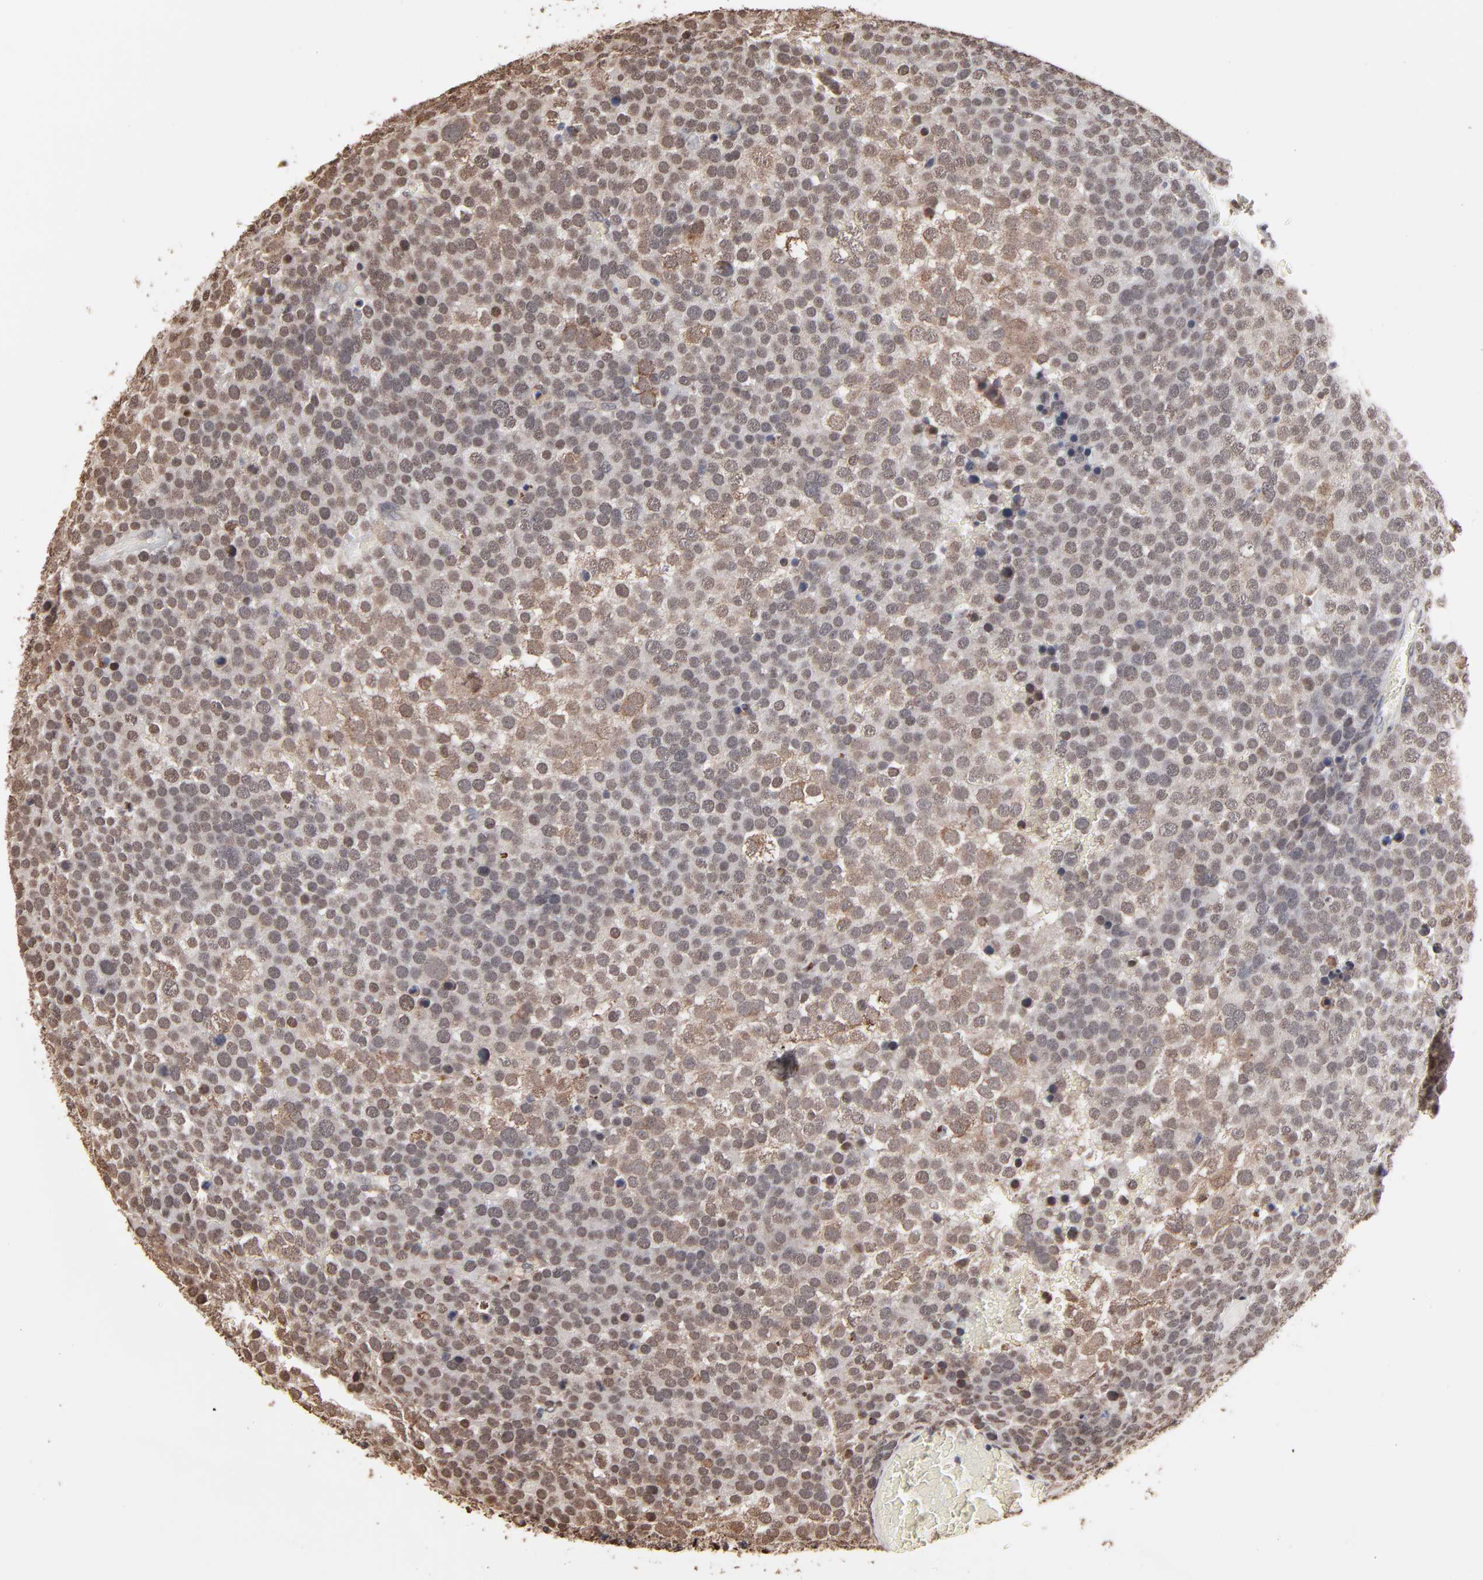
{"staining": {"intensity": "moderate", "quantity": "25%-75%", "location": "cytoplasmic/membranous,nuclear"}, "tissue": "testis cancer", "cell_type": "Tumor cells", "image_type": "cancer", "snomed": [{"axis": "morphology", "description": "Seminoma, NOS"}, {"axis": "topography", "description": "Testis"}], "caption": "IHC (DAB) staining of human testis cancer (seminoma) demonstrates moderate cytoplasmic/membranous and nuclear protein expression in about 25%-75% of tumor cells.", "gene": "CHM", "patient": {"sex": "male", "age": 71}}